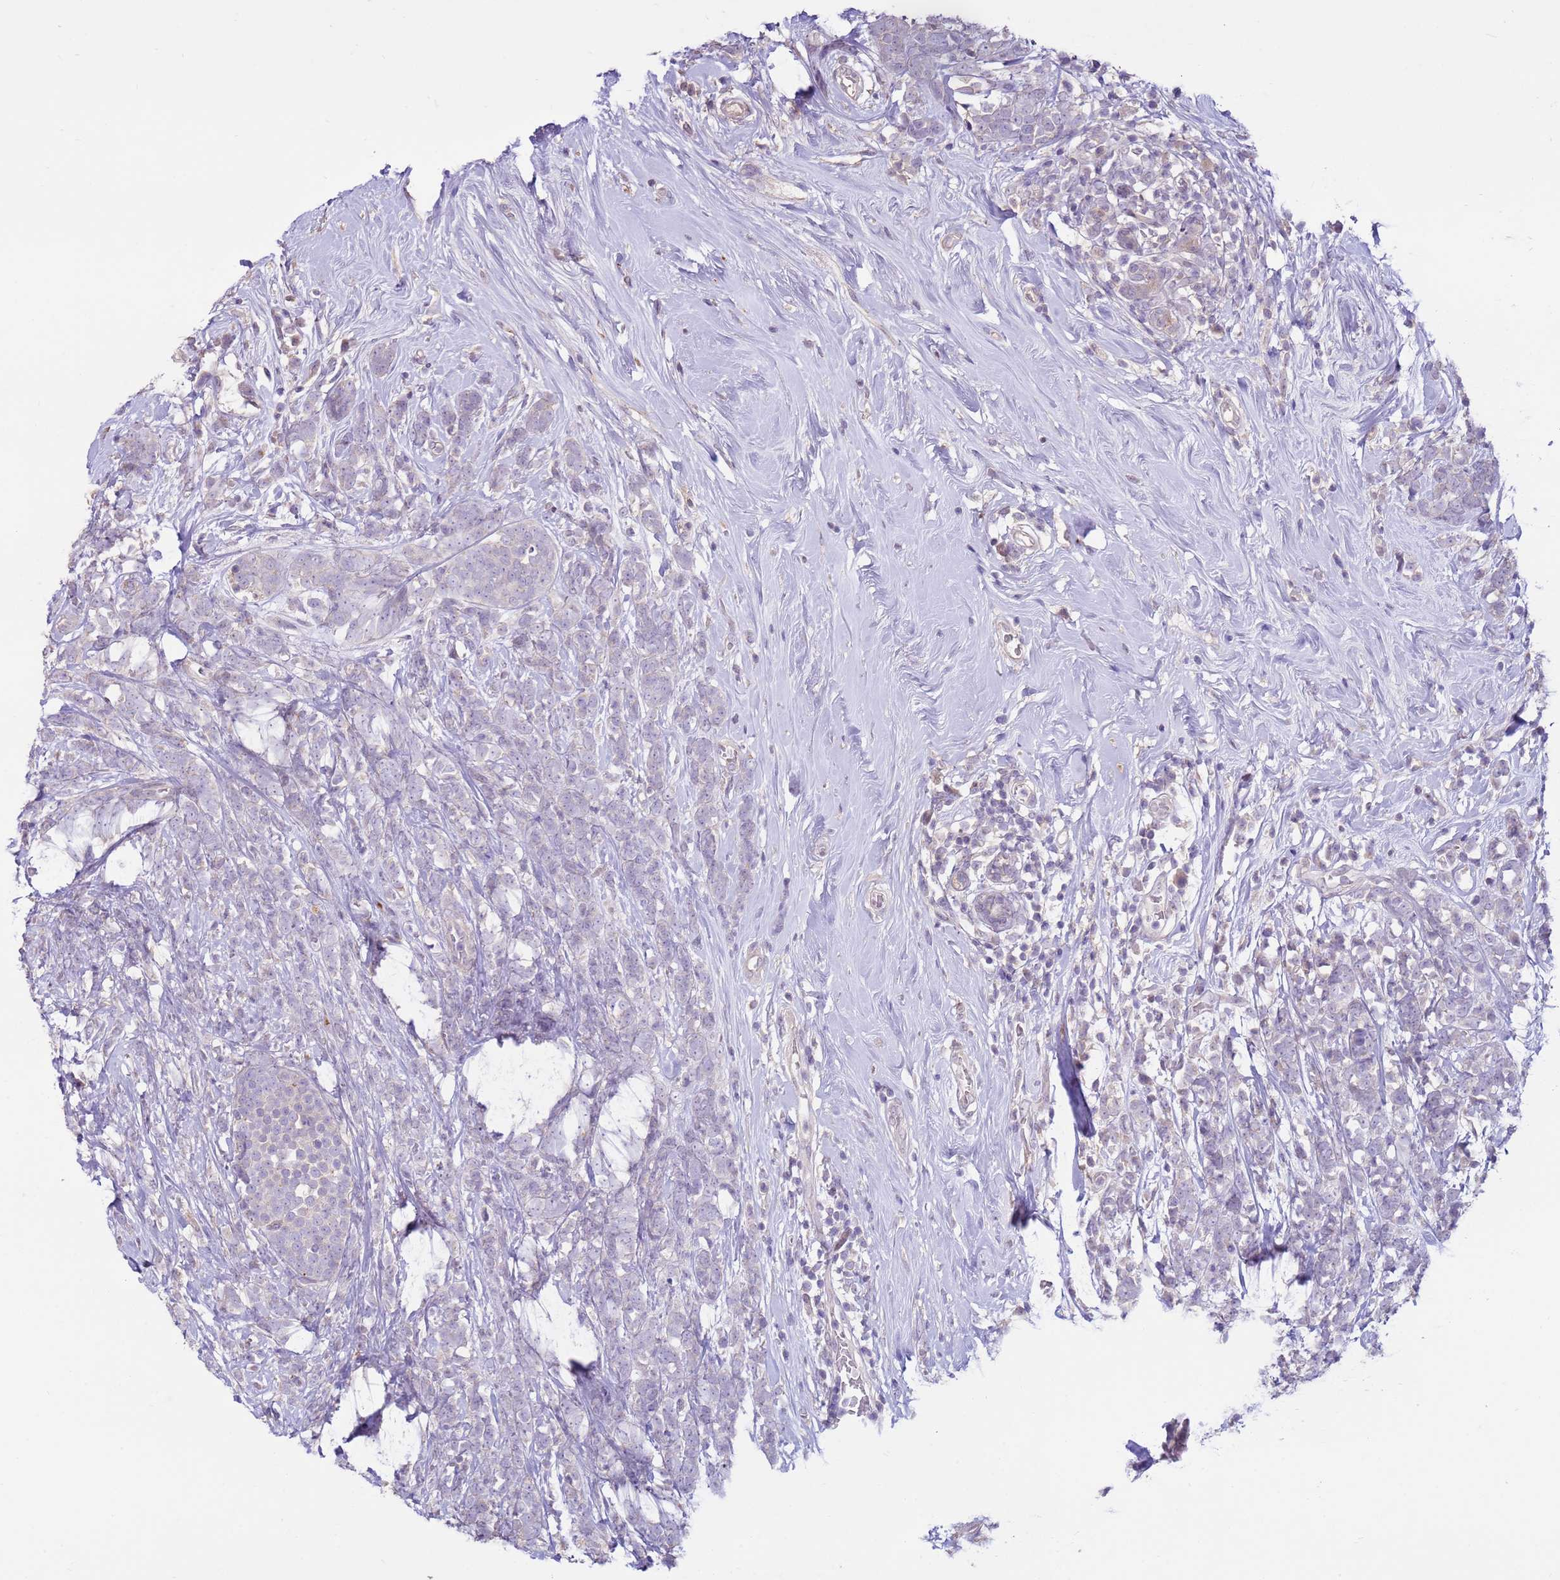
{"staining": {"intensity": "negative", "quantity": "none", "location": "none"}, "tissue": "breast cancer", "cell_type": "Tumor cells", "image_type": "cancer", "snomed": [{"axis": "morphology", "description": "Lobular carcinoma"}, {"axis": "topography", "description": "Breast"}], "caption": "The immunohistochemistry (IHC) image has no significant staining in tumor cells of breast lobular carcinoma tissue.", "gene": "LGI4", "patient": {"sex": "female", "age": 58}}